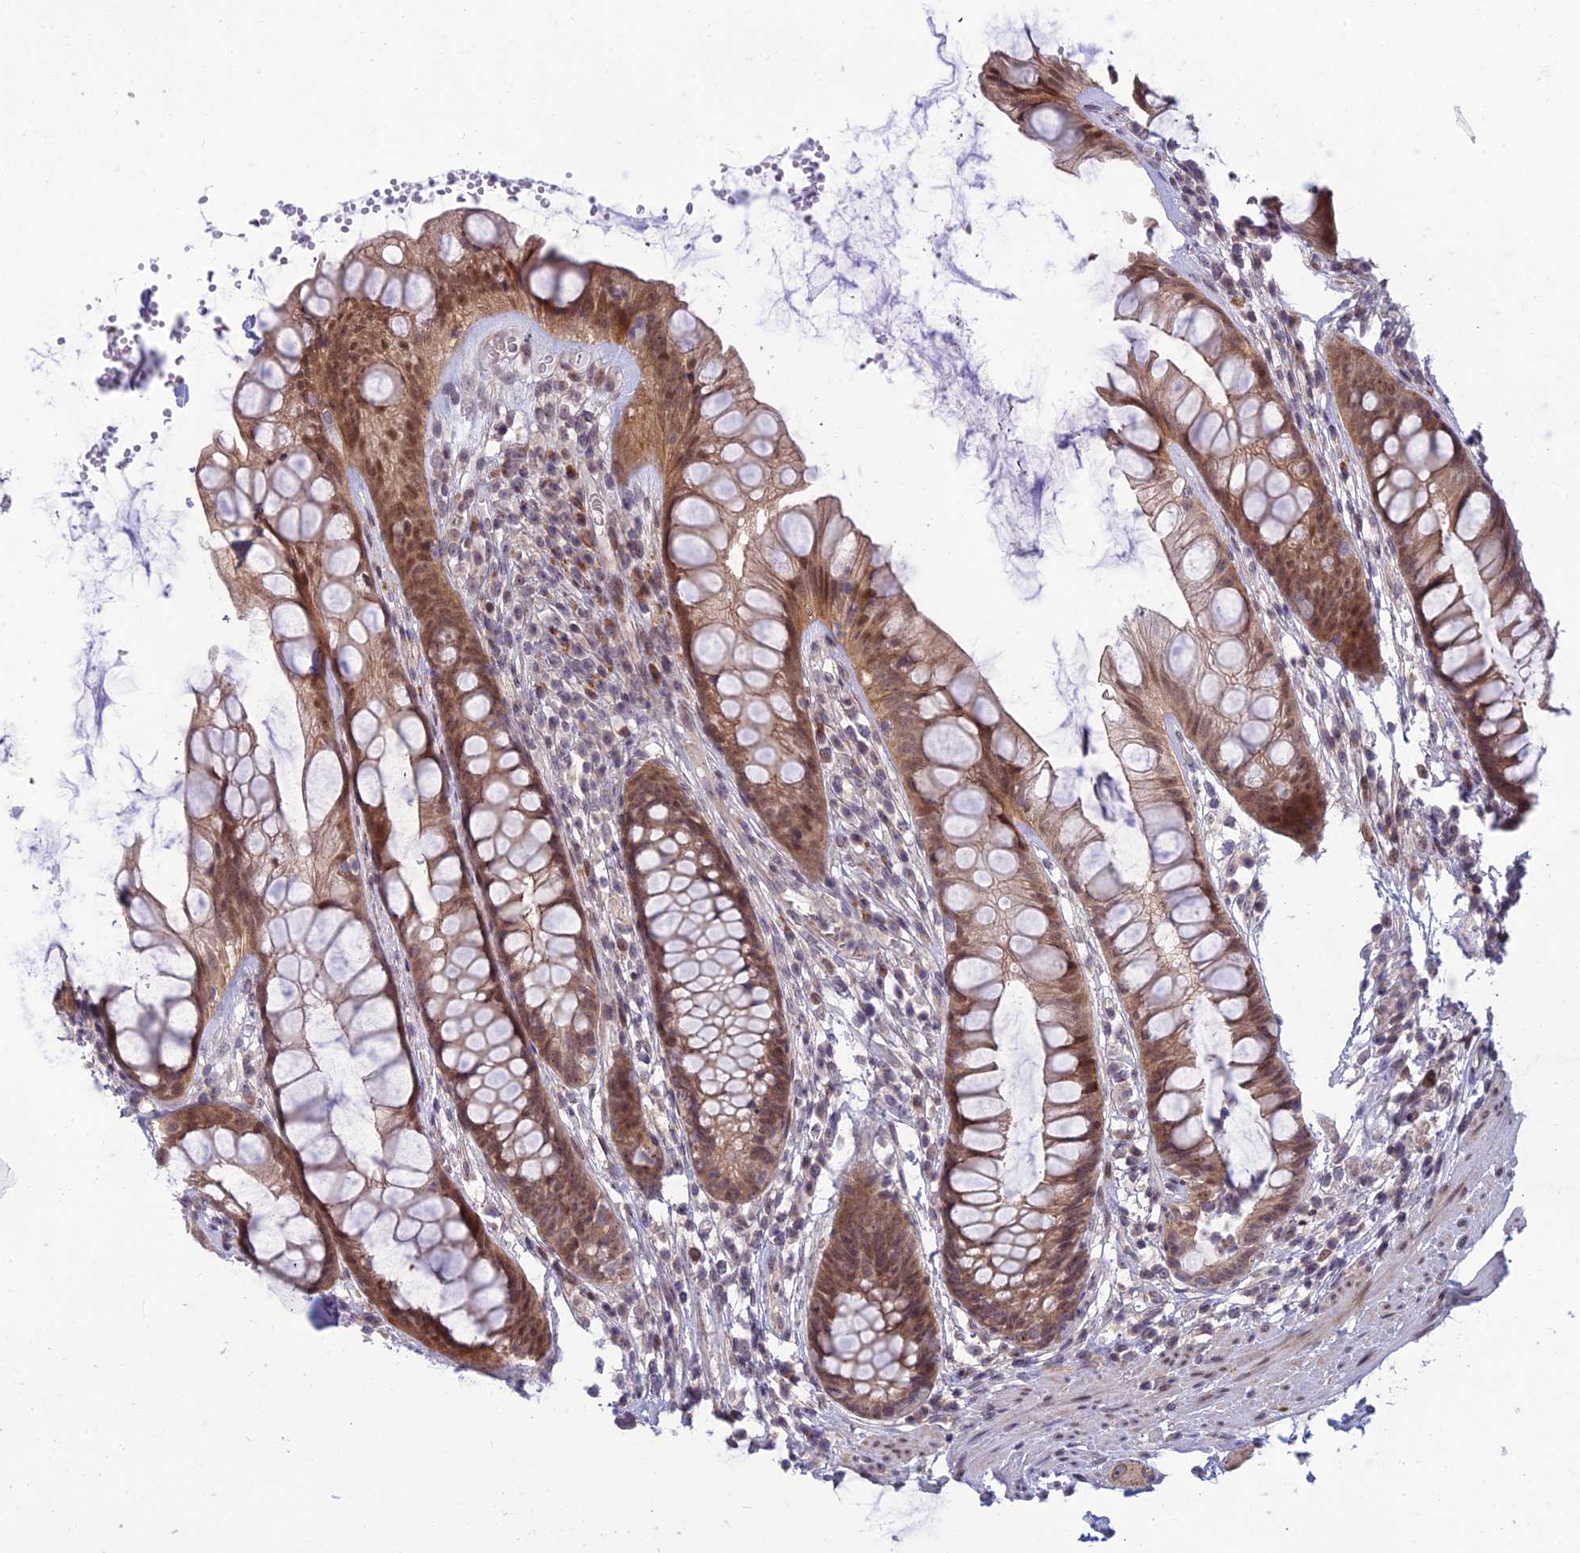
{"staining": {"intensity": "moderate", "quantity": ">75%", "location": "cytoplasmic/membranous,nuclear"}, "tissue": "rectum", "cell_type": "Glandular cells", "image_type": "normal", "snomed": [{"axis": "morphology", "description": "Normal tissue, NOS"}, {"axis": "topography", "description": "Rectum"}], "caption": "This is a histology image of immunohistochemistry staining of normal rectum, which shows moderate positivity in the cytoplasmic/membranous,nuclear of glandular cells.", "gene": "DTX2", "patient": {"sex": "male", "age": 74}}